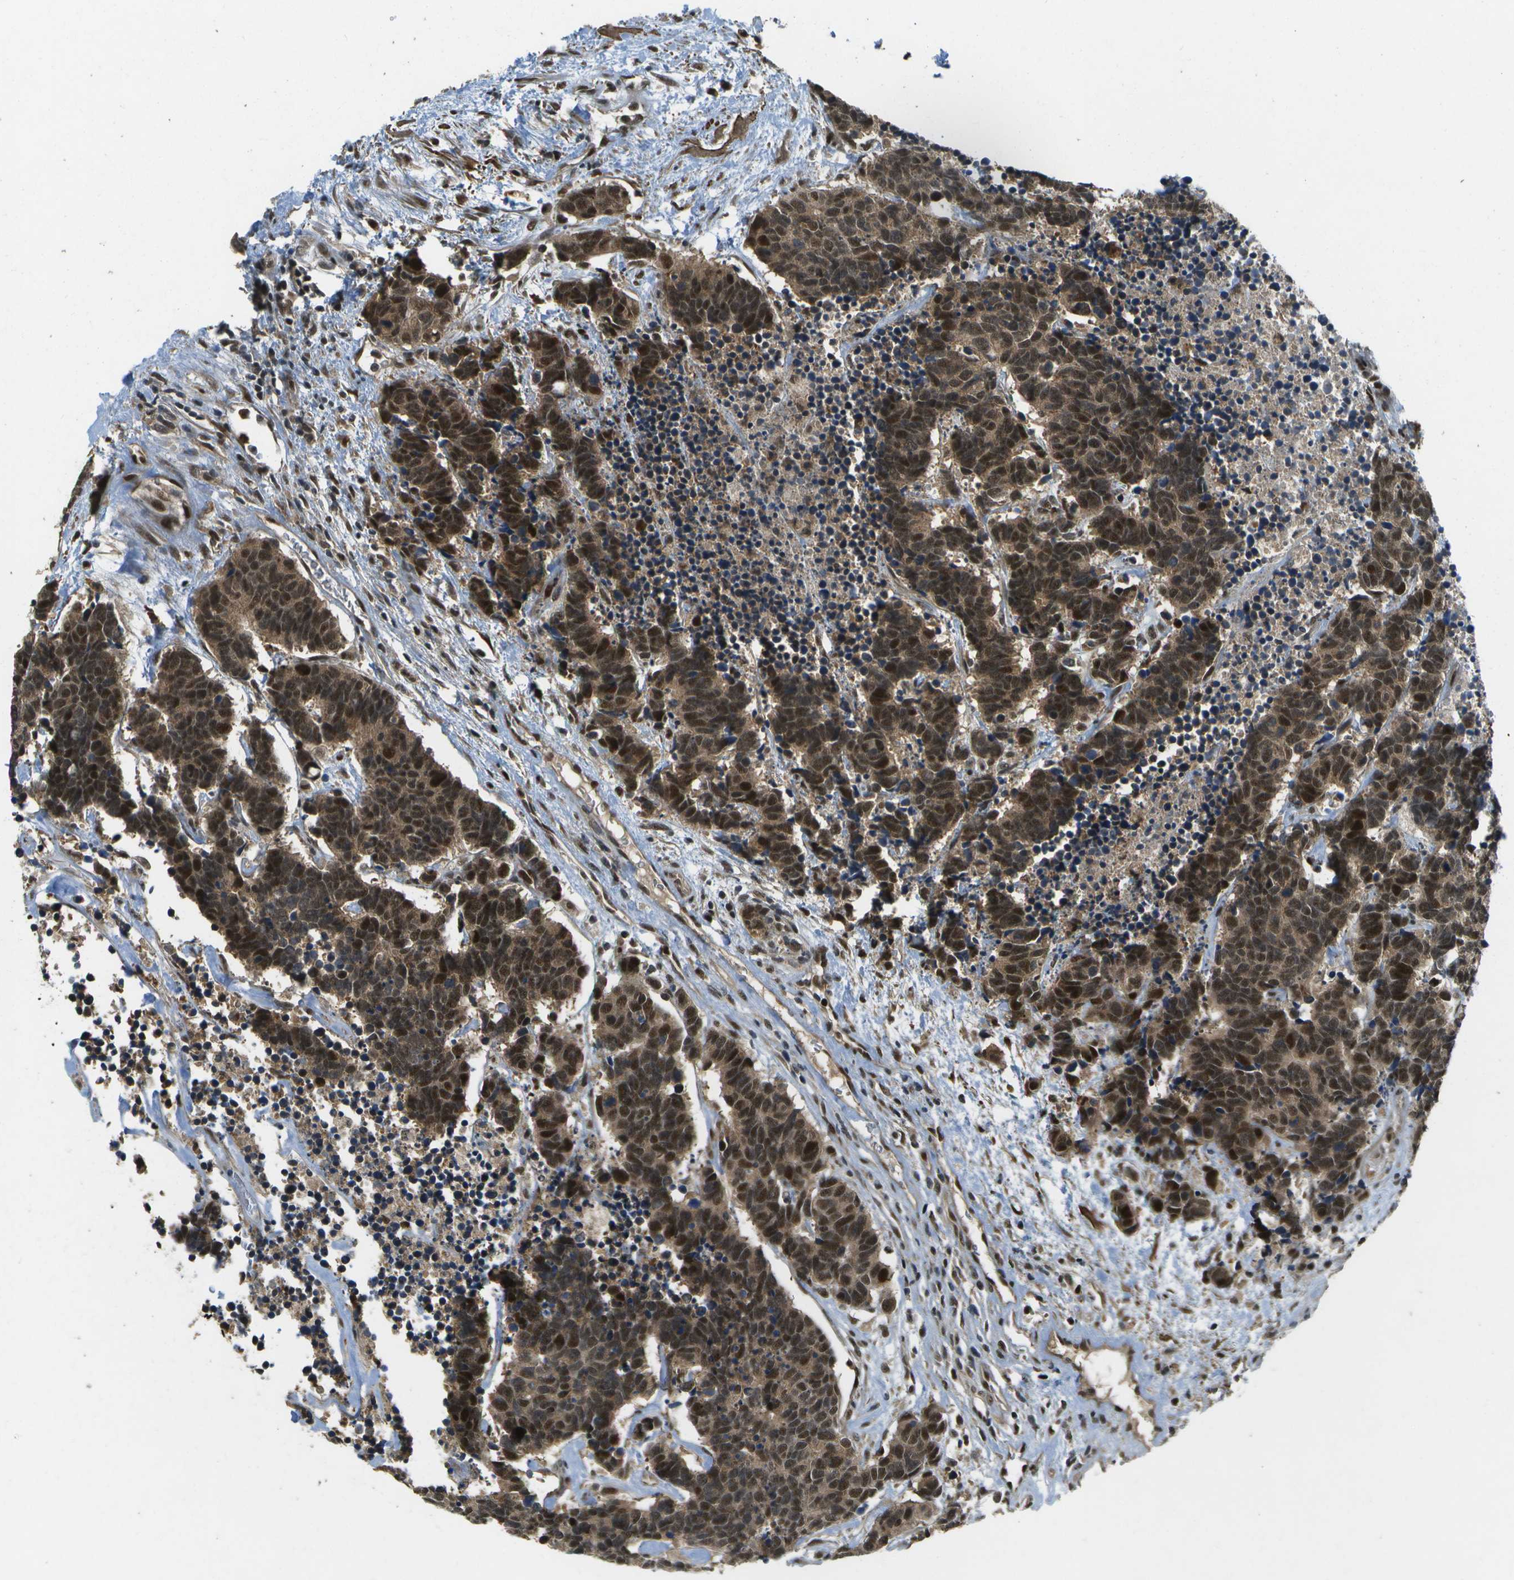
{"staining": {"intensity": "strong", "quantity": ">75%", "location": "cytoplasmic/membranous,nuclear"}, "tissue": "carcinoid", "cell_type": "Tumor cells", "image_type": "cancer", "snomed": [{"axis": "morphology", "description": "Carcinoma, NOS"}, {"axis": "morphology", "description": "Carcinoid, malignant, NOS"}, {"axis": "topography", "description": "Urinary bladder"}], "caption": "This is an image of immunohistochemistry (IHC) staining of carcinoid, which shows strong expression in the cytoplasmic/membranous and nuclear of tumor cells.", "gene": "GANC", "patient": {"sex": "male", "age": 57}}